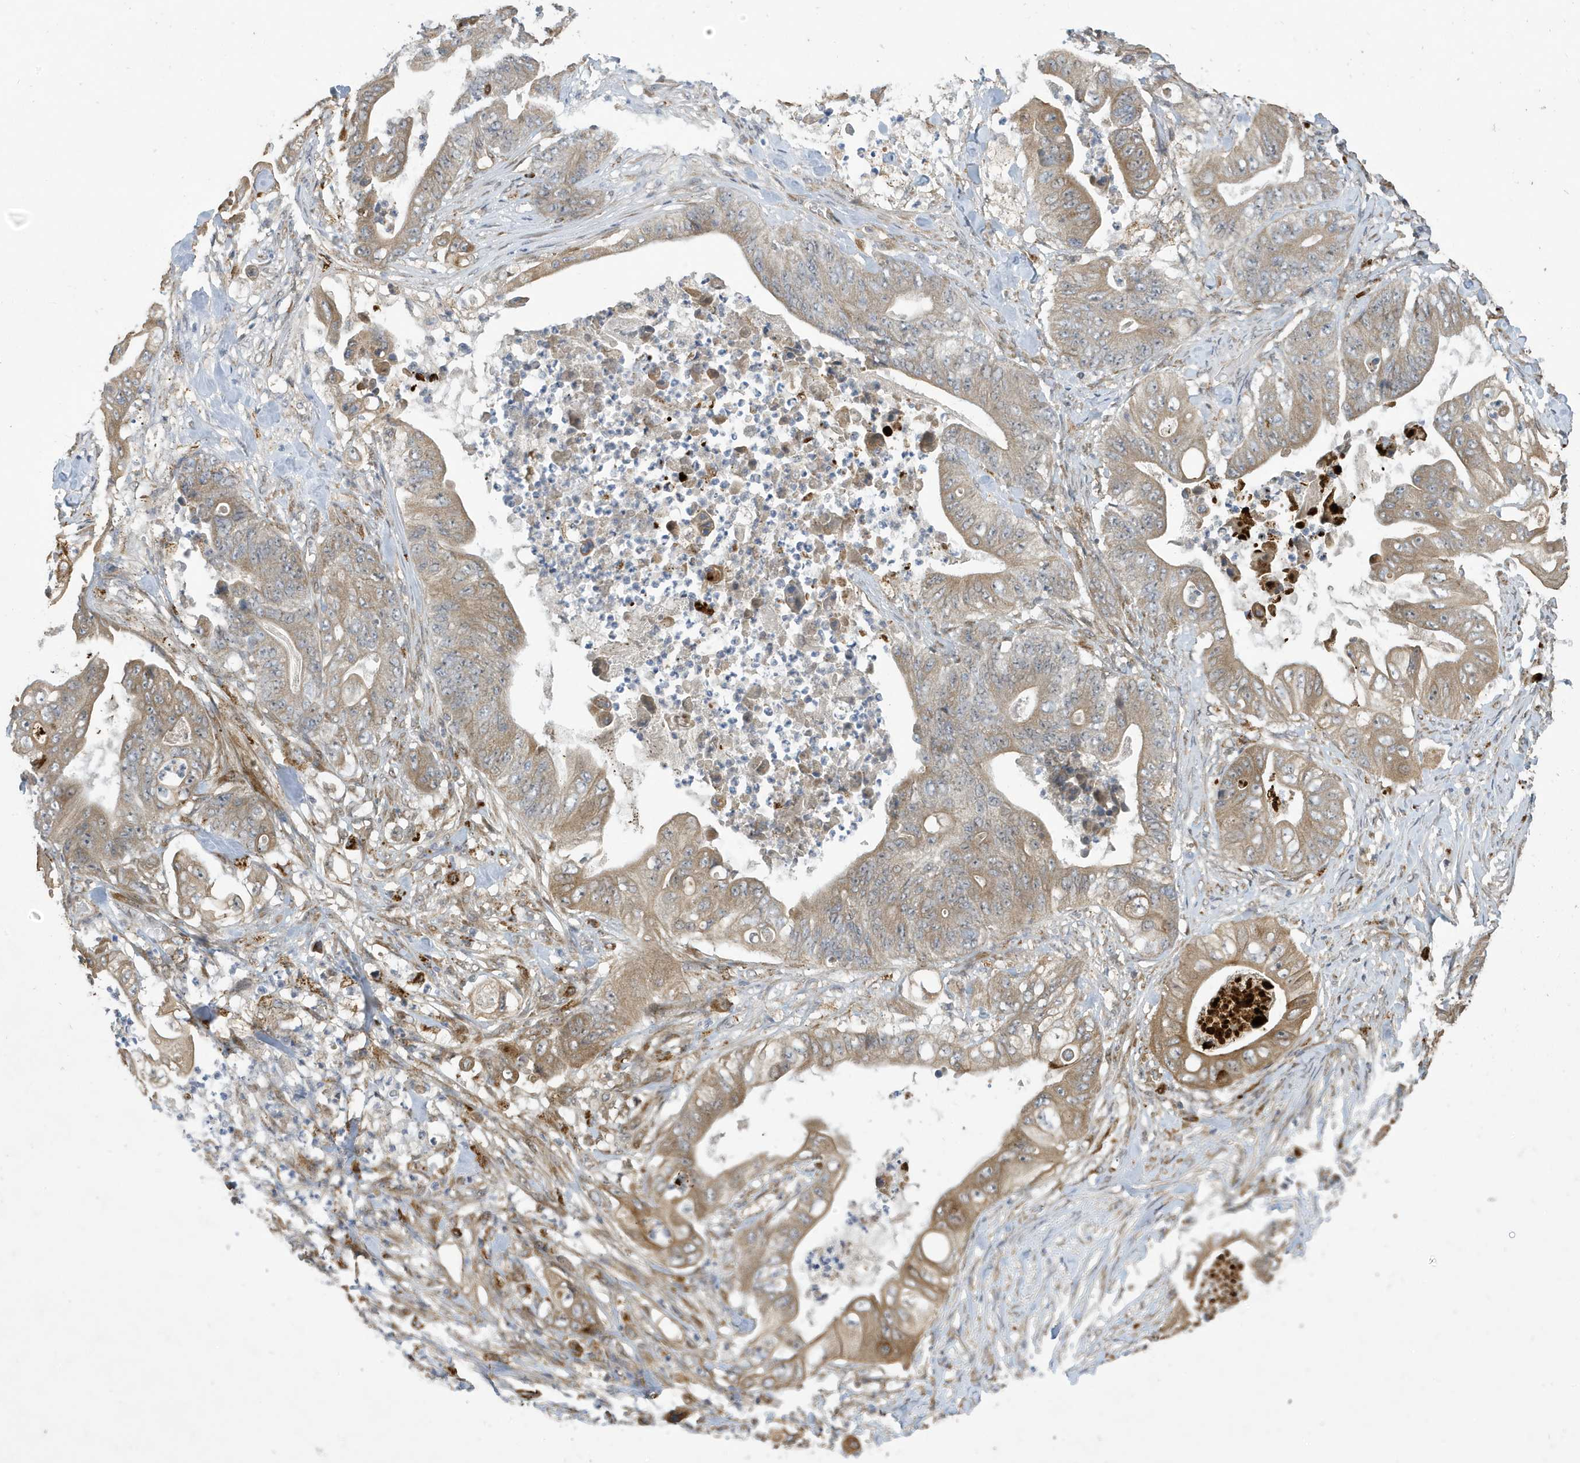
{"staining": {"intensity": "moderate", "quantity": "25%-75%", "location": "cytoplasmic/membranous"}, "tissue": "stomach cancer", "cell_type": "Tumor cells", "image_type": "cancer", "snomed": [{"axis": "morphology", "description": "Adenocarcinoma, NOS"}, {"axis": "topography", "description": "Stomach"}], "caption": "Immunohistochemical staining of adenocarcinoma (stomach) exhibits moderate cytoplasmic/membranous protein positivity in about 25%-75% of tumor cells. (IHC, brightfield microscopy, high magnification).", "gene": "NCOA7", "patient": {"sex": "female", "age": 73}}